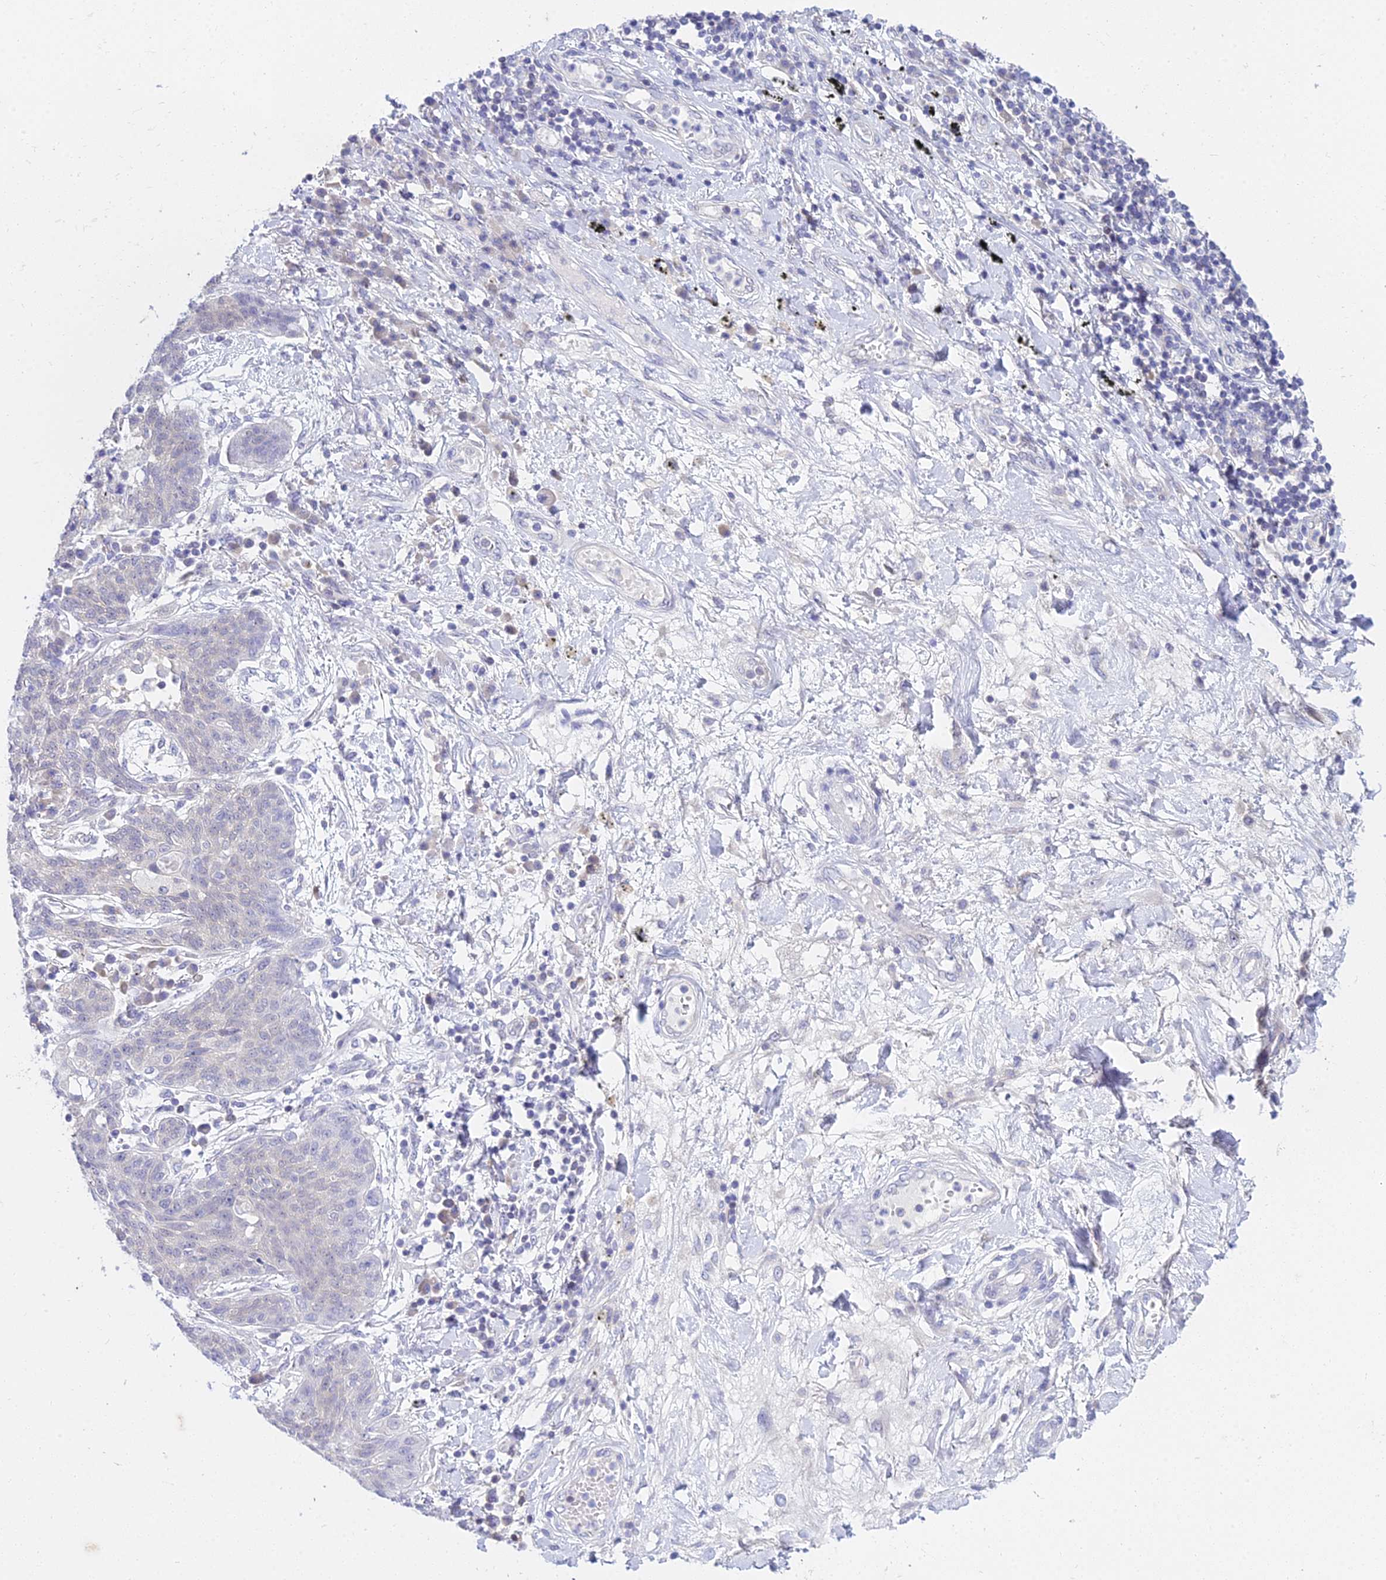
{"staining": {"intensity": "negative", "quantity": "none", "location": "none"}, "tissue": "lung cancer", "cell_type": "Tumor cells", "image_type": "cancer", "snomed": [{"axis": "morphology", "description": "Squamous cell carcinoma, NOS"}, {"axis": "topography", "description": "Lung"}], "caption": "IHC histopathology image of human lung squamous cell carcinoma stained for a protein (brown), which displays no expression in tumor cells.", "gene": "ZMIZ1", "patient": {"sex": "female", "age": 70}}